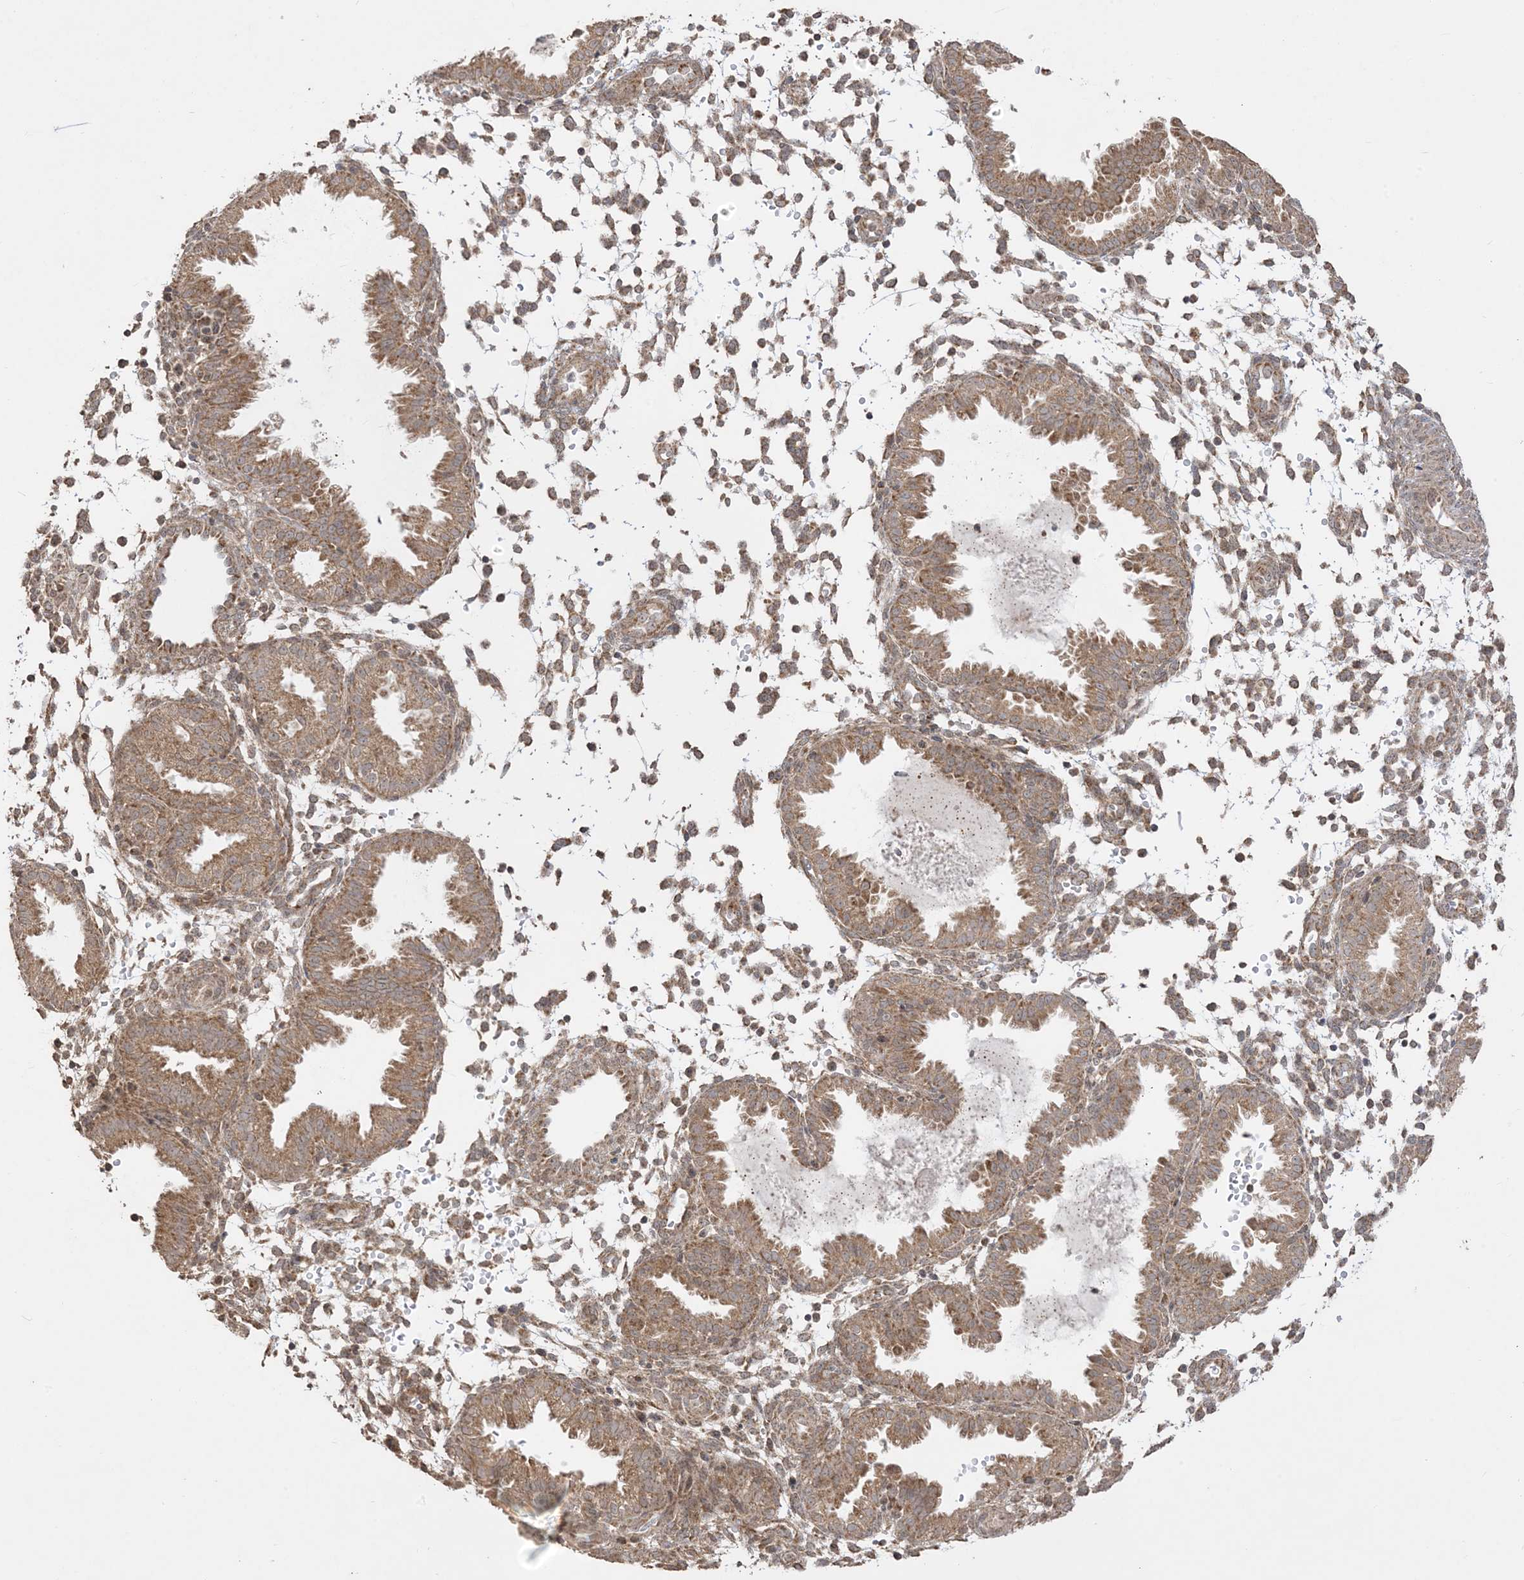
{"staining": {"intensity": "moderate", "quantity": ">75%", "location": "cytoplasmic/membranous"}, "tissue": "endometrium", "cell_type": "Cells in endometrial stroma", "image_type": "normal", "snomed": [{"axis": "morphology", "description": "Normal tissue, NOS"}, {"axis": "topography", "description": "Endometrium"}], "caption": "IHC (DAB) staining of unremarkable endometrium demonstrates moderate cytoplasmic/membranous protein staining in approximately >75% of cells in endometrial stroma.", "gene": "SIRT3", "patient": {"sex": "female", "age": 33}}